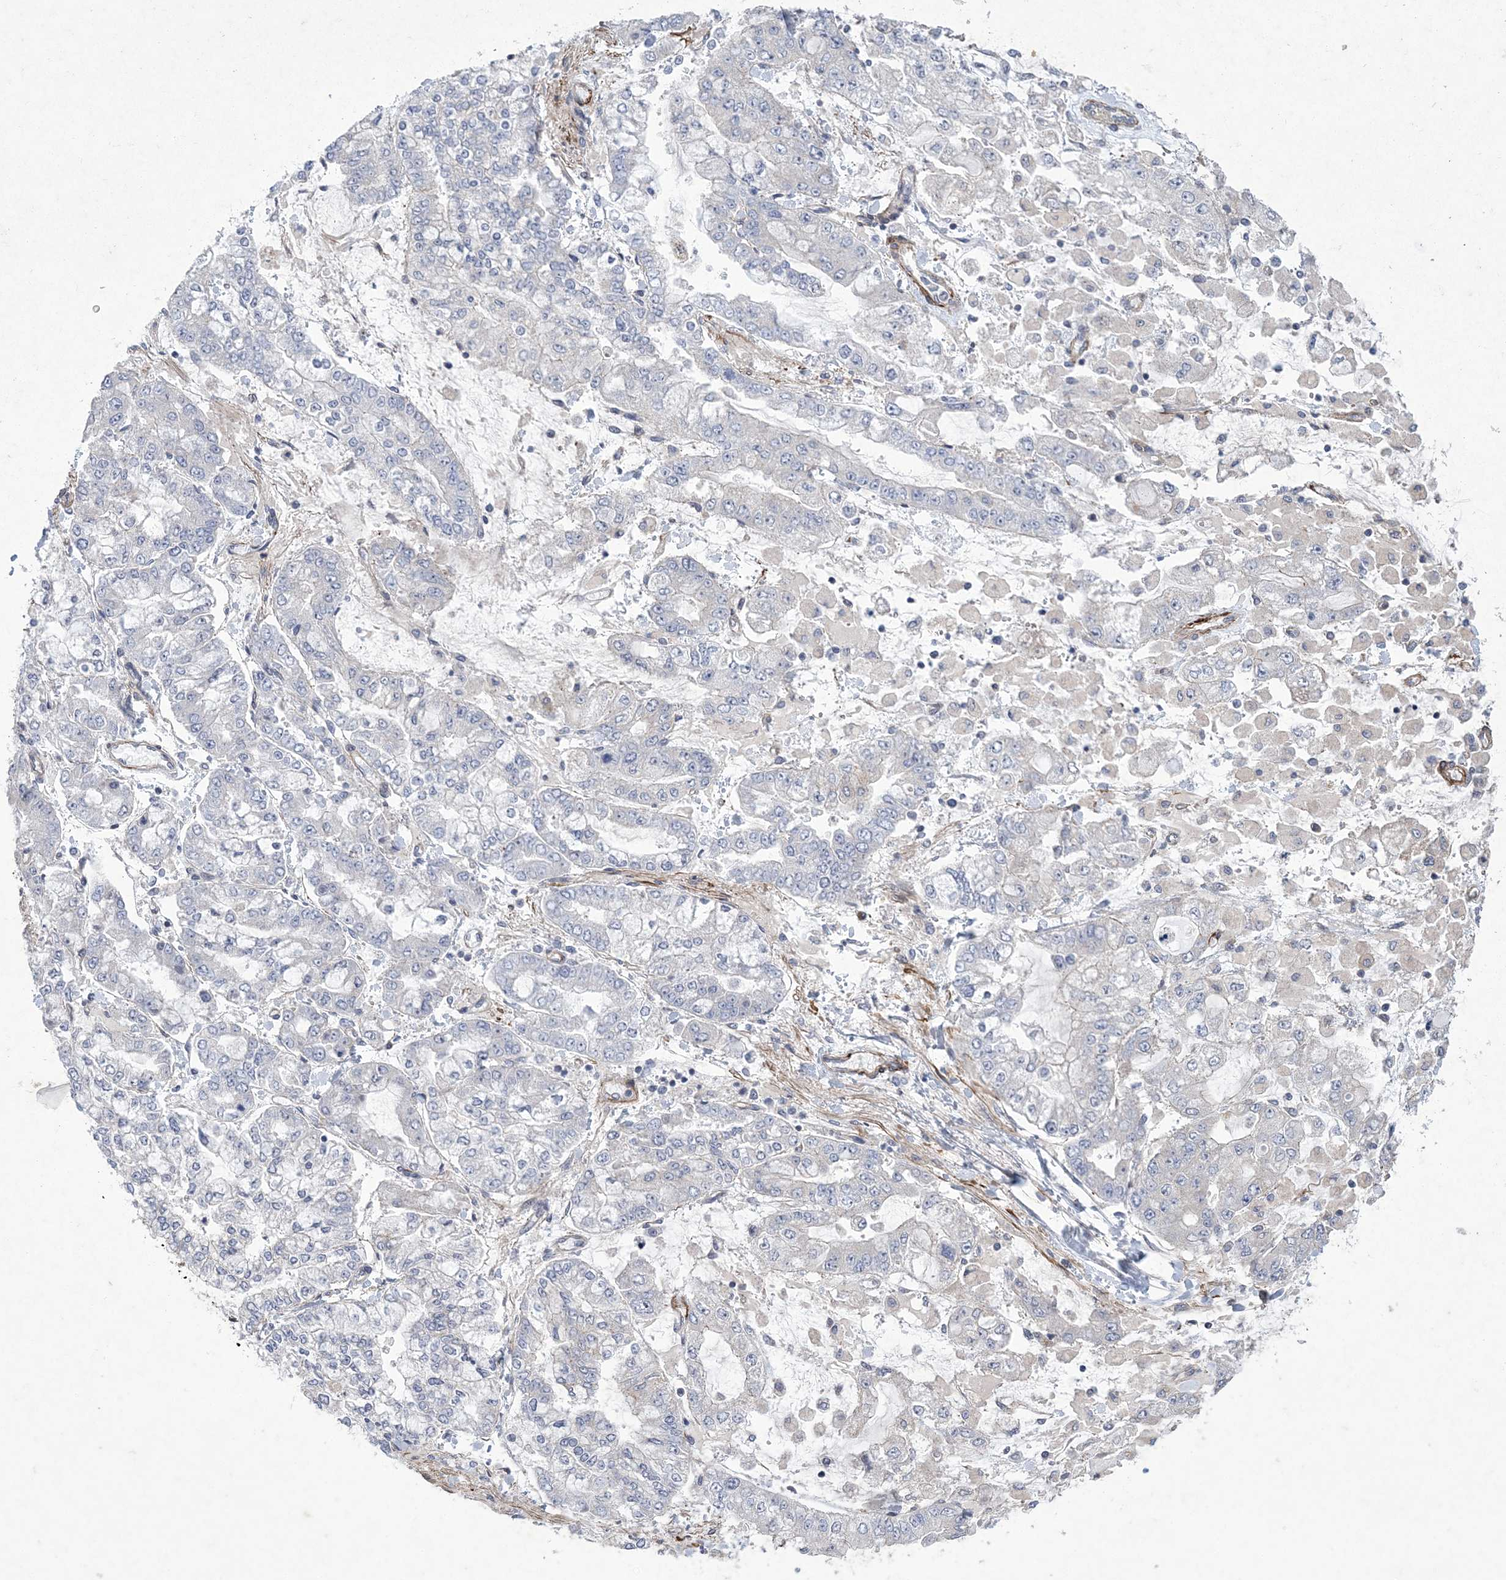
{"staining": {"intensity": "negative", "quantity": "none", "location": "none"}, "tissue": "stomach cancer", "cell_type": "Tumor cells", "image_type": "cancer", "snomed": [{"axis": "morphology", "description": "Normal tissue, NOS"}, {"axis": "morphology", "description": "Adenocarcinoma, NOS"}, {"axis": "topography", "description": "Stomach, upper"}, {"axis": "topography", "description": "Stomach"}], "caption": "Tumor cells show no significant staining in stomach adenocarcinoma.", "gene": "ARSJ", "patient": {"sex": "male", "age": 76}}